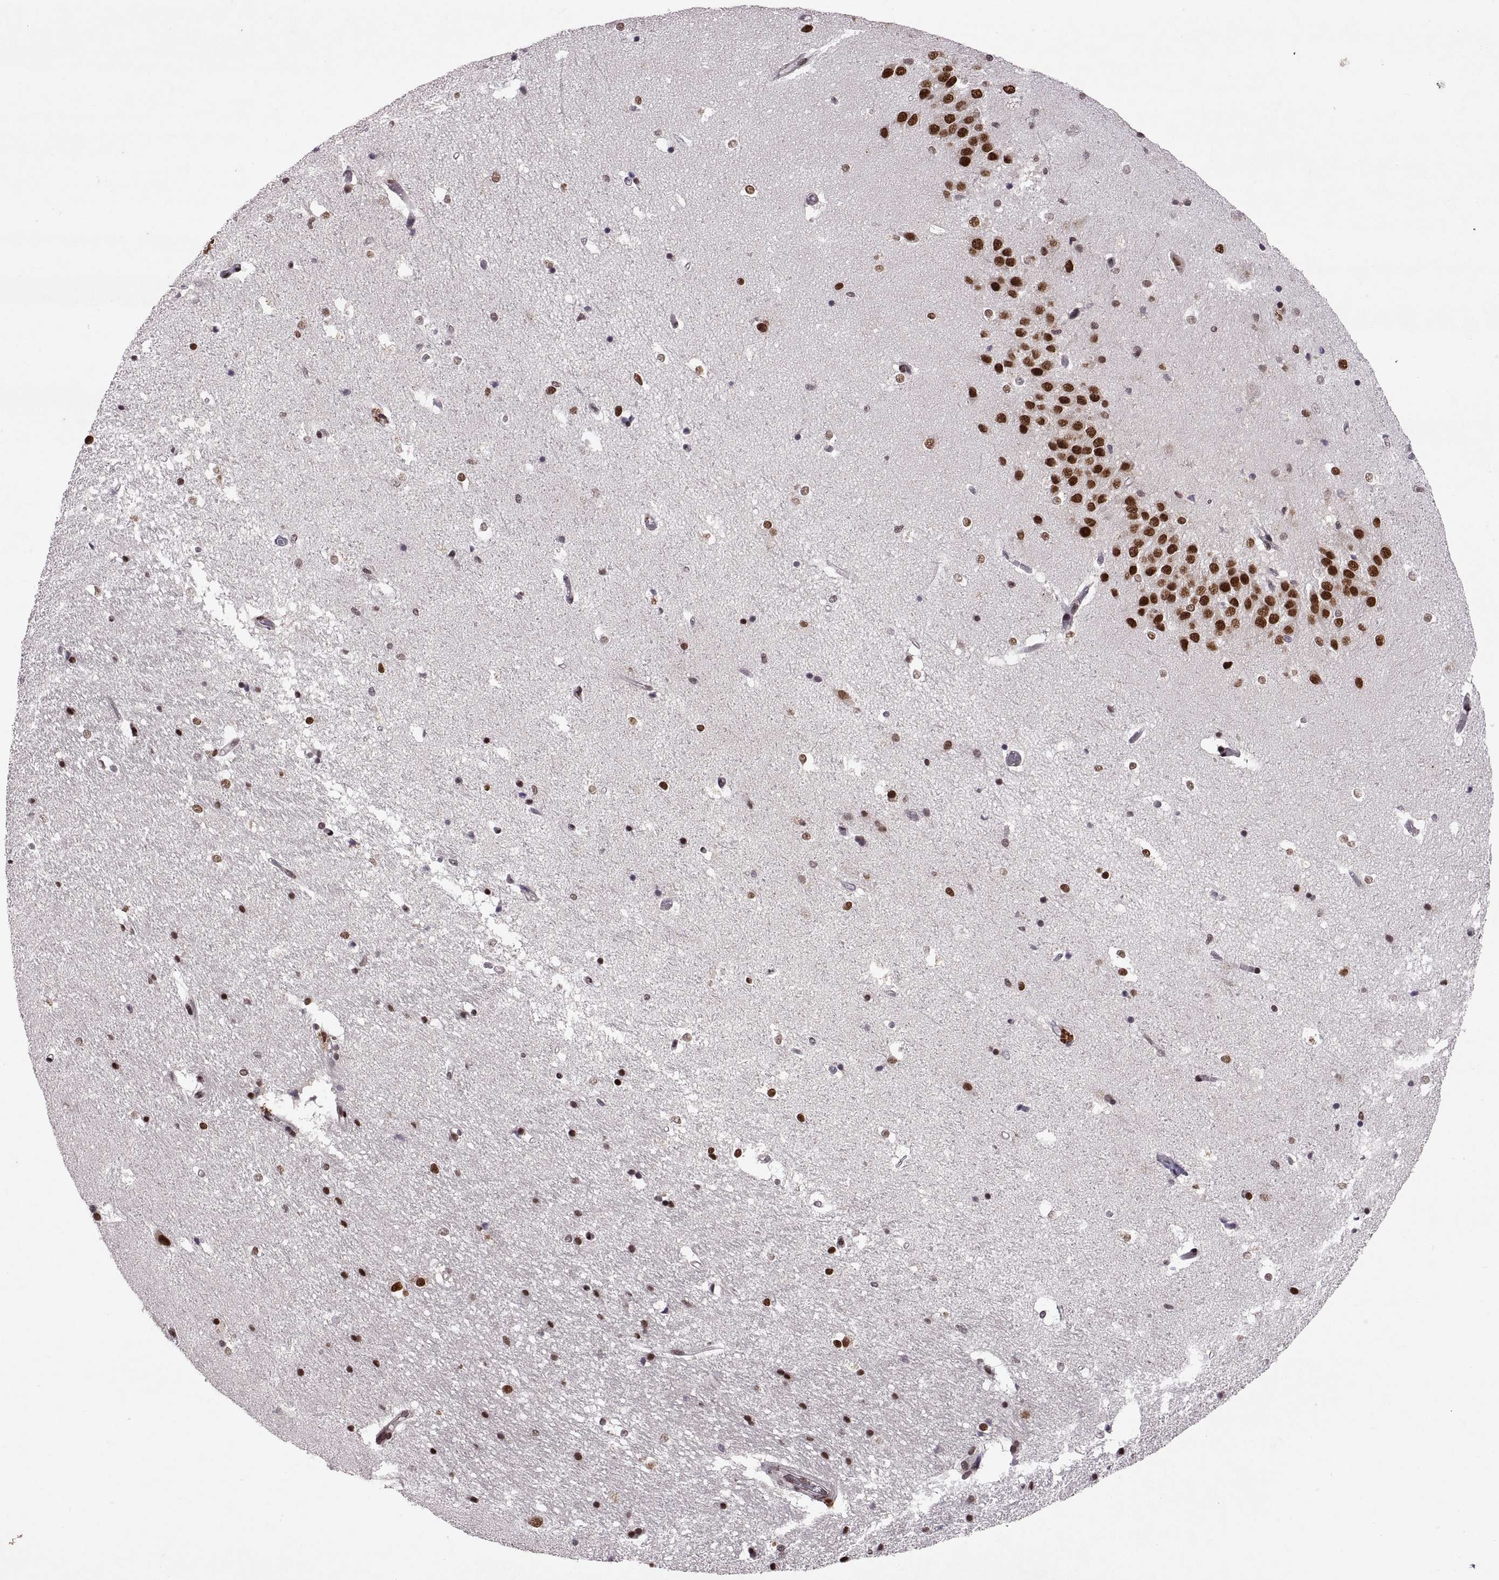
{"staining": {"intensity": "strong", "quantity": ">75%", "location": "nuclear"}, "tissue": "hippocampus", "cell_type": "Glial cells", "image_type": "normal", "snomed": [{"axis": "morphology", "description": "Normal tissue, NOS"}, {"axis": "topography", "description": "Hippocampus"}], "caption": "A brown stain shows strong nuclear staining of a protein in glial cells of benign human hippocampus. (DAB = brown stain, brightfield microscopy at high magnification).", "gene": "MT1E", "patient": {"sex": "male", "age": 44}}